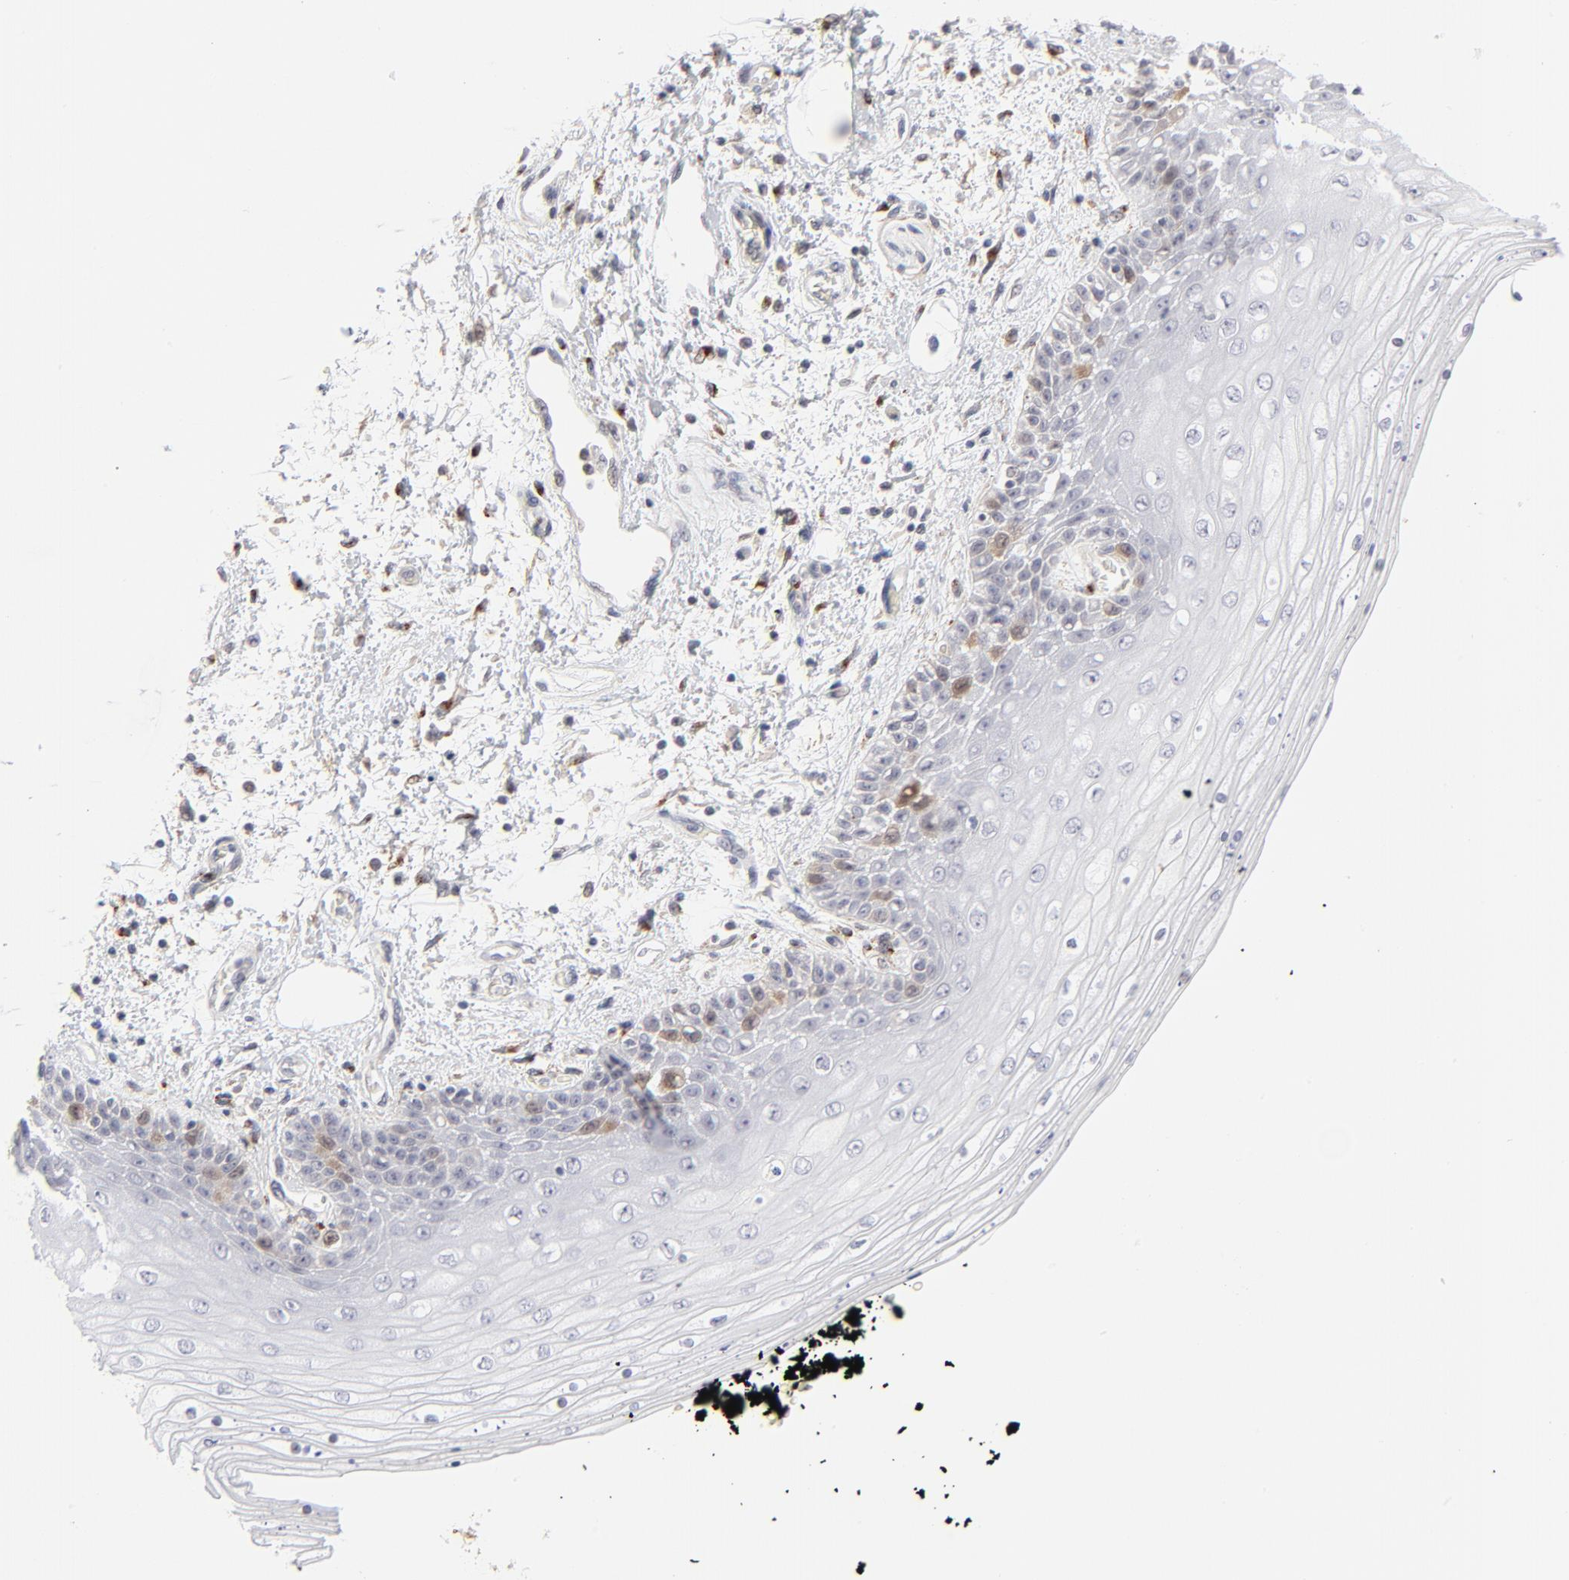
{"staining": {"intensity": "weak", "quantity": "<25%", "location": "cytoplasmic/membranous"}, "tissue": "skin", "cell_type": "Epidermal cells", "image_type": "normal", "snomed": [{"axis": "morphology", "description": "Normal tissue, NOS"}, {"axis": "topography", "description": "Anal"}], "caption": "IHC of benign human skin exhibits no positivity in epidermal cells. Brightfield microscopy of immunohistochemistry (IHC) stained with DAB (brown) and hematoxylin (blue), captured at high magnification.", "gene": "AURKA", "patient": {"sex": "female", "age": 46}}